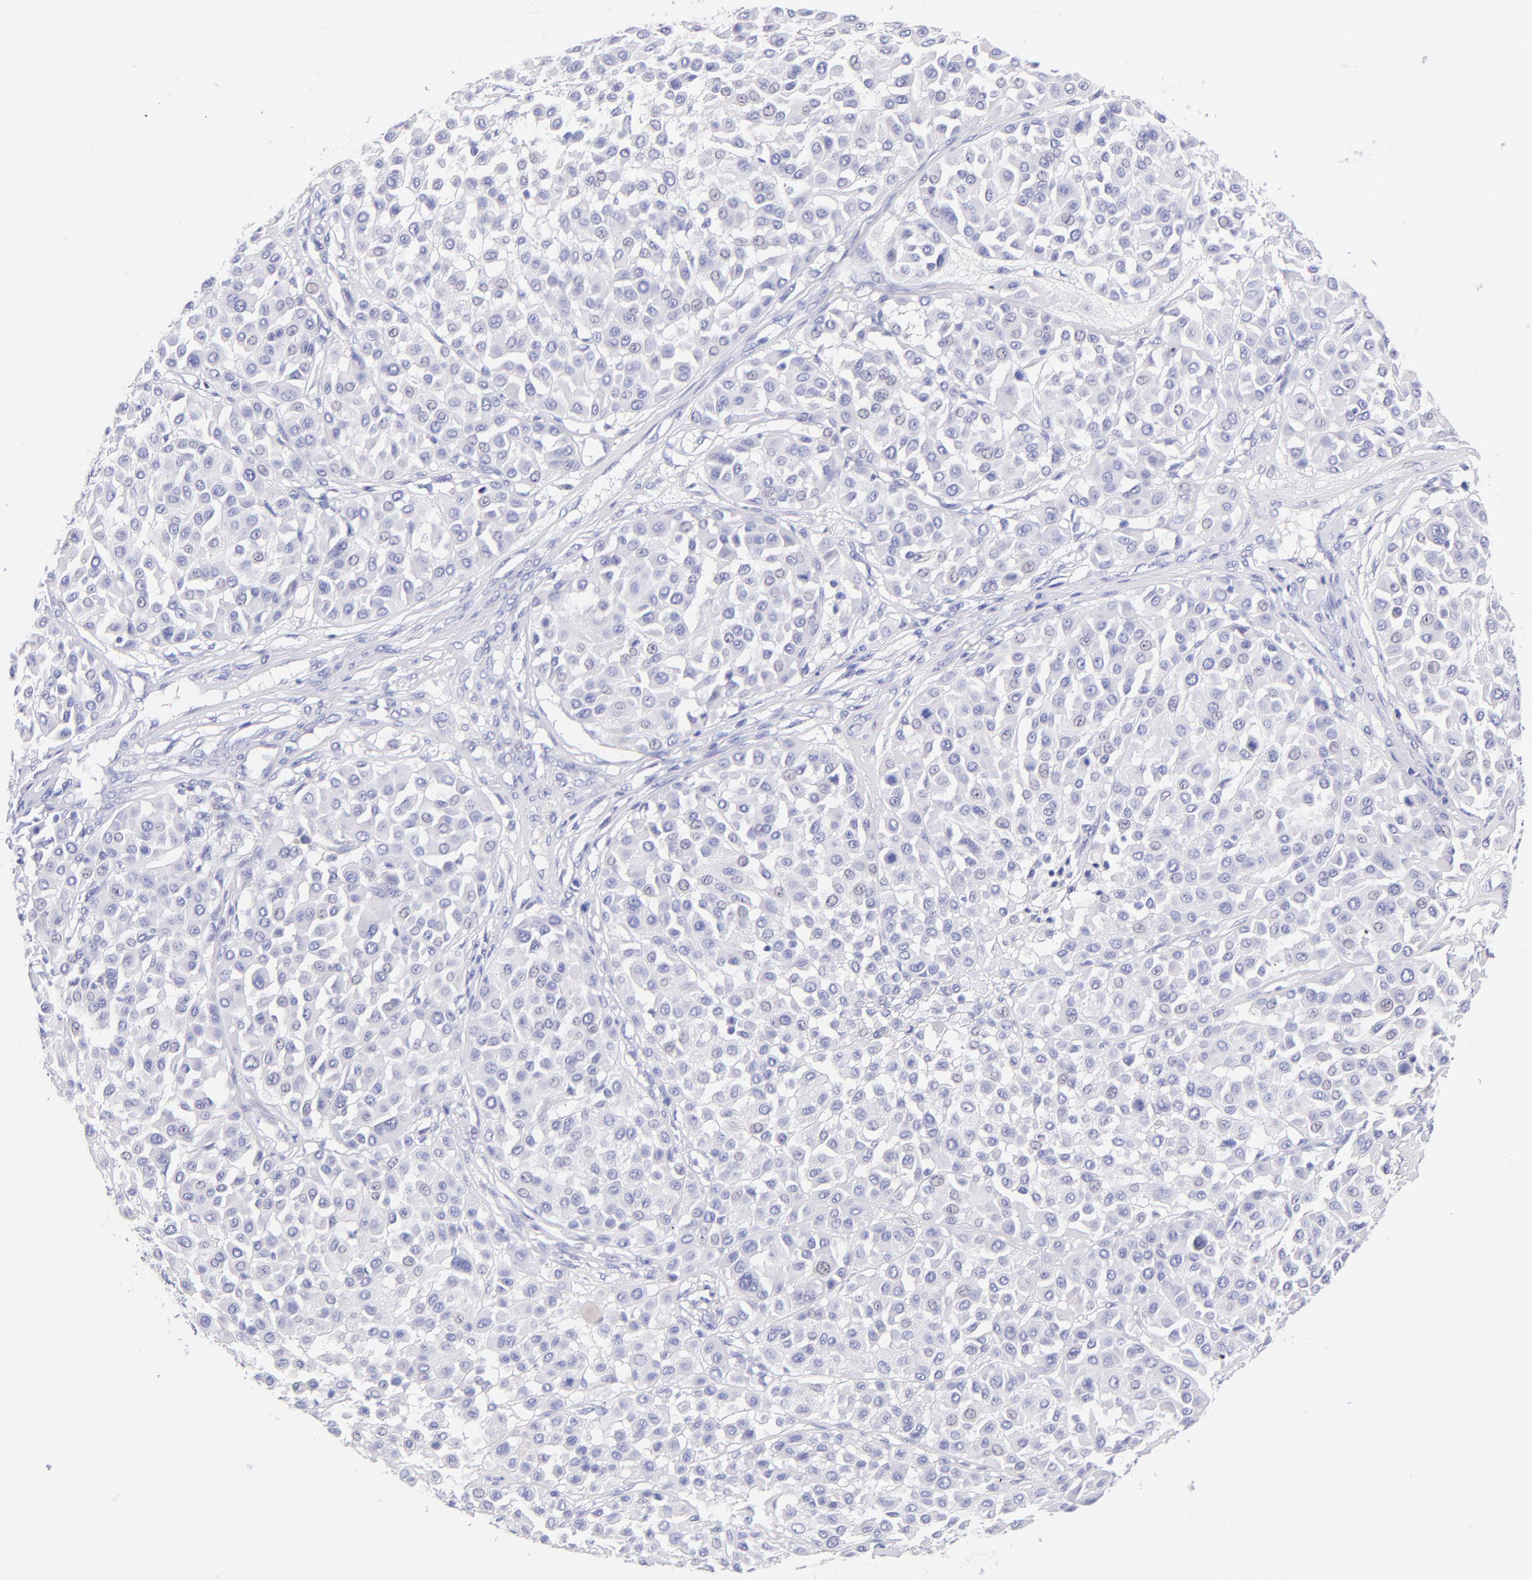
{"staining": {"intensity": "negative", "quantity": "none", "location": "none"}, "tissue": "melanoma", "cell_type": "Tumor cells", "image_type": "cancer", "snomed": [{"axis": "morphology", "description": "Malignant melanoma, Metastatic site"}, {"axis": "topography", "description": "Soft tissue"}], "caption": "Protein analysis of malignant melanoma (metastatic site) shows no significant staining in tumor cells.", "gene": "RAB3B", "patient": {"sex": "male", "age": 41}}